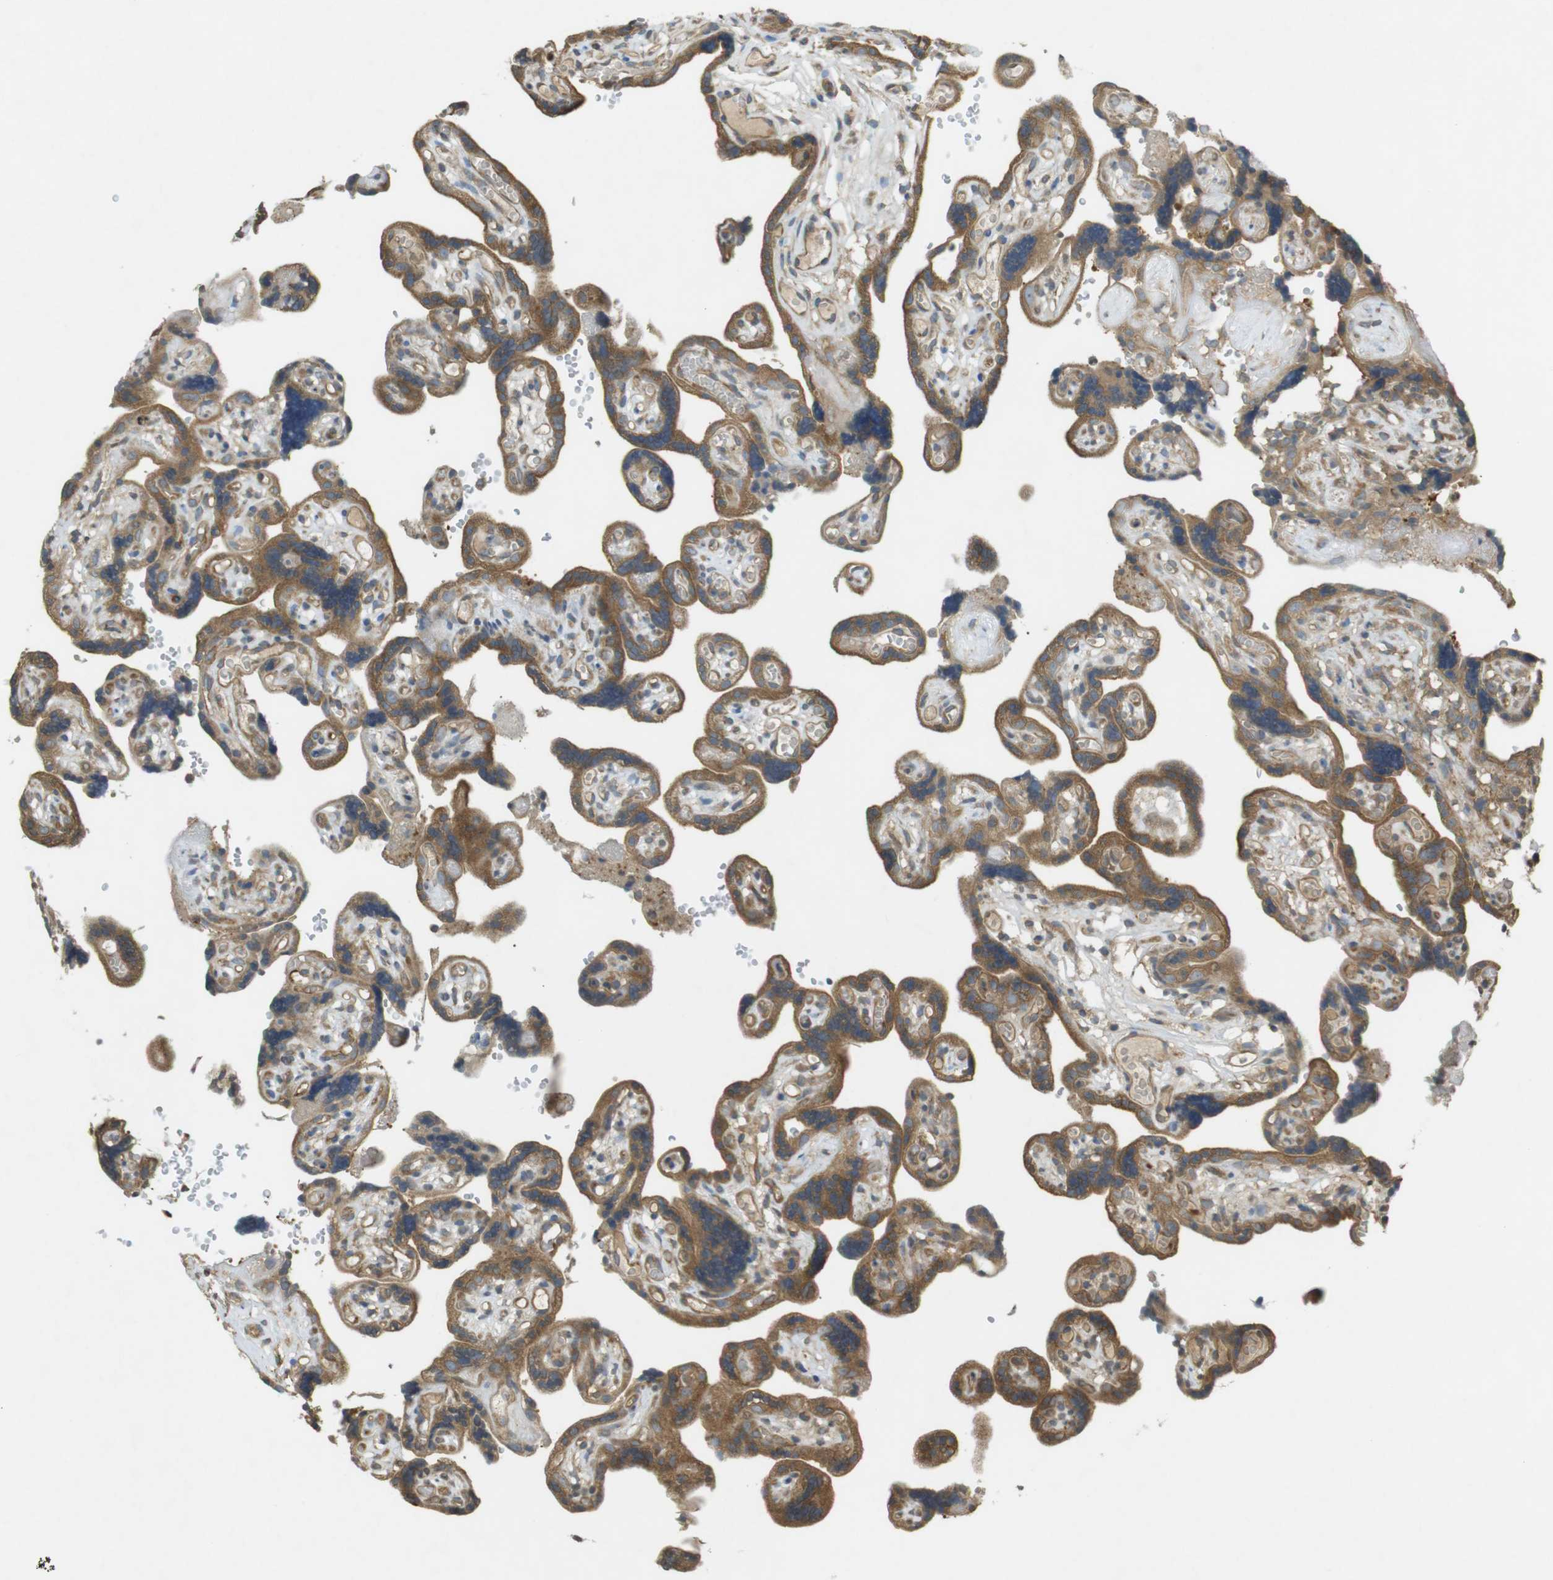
{"staining": {"intensity": "strong", "quantity": ">75%", "location": "cytoplasmic/membranous"}, "tissue": "placenta", "cell_type": "Trophoblastic cells", "image_type": "normal", "snomed": [{"axis": "morphology", "description": "Normal tissue, NOS"}, {"axis": "topography", "description": "Placenta"}], "caption": "Immunohistochemical staining of benign placenta shows >75% levels of strong cytoplasmic/membranous protein expression in about >75% of trophoblastic cells. (Brightfield microscopy of DAB IHC at high magnification).", "gene": "KIF5B", "patient": {"sex": "female", "age": 30}}